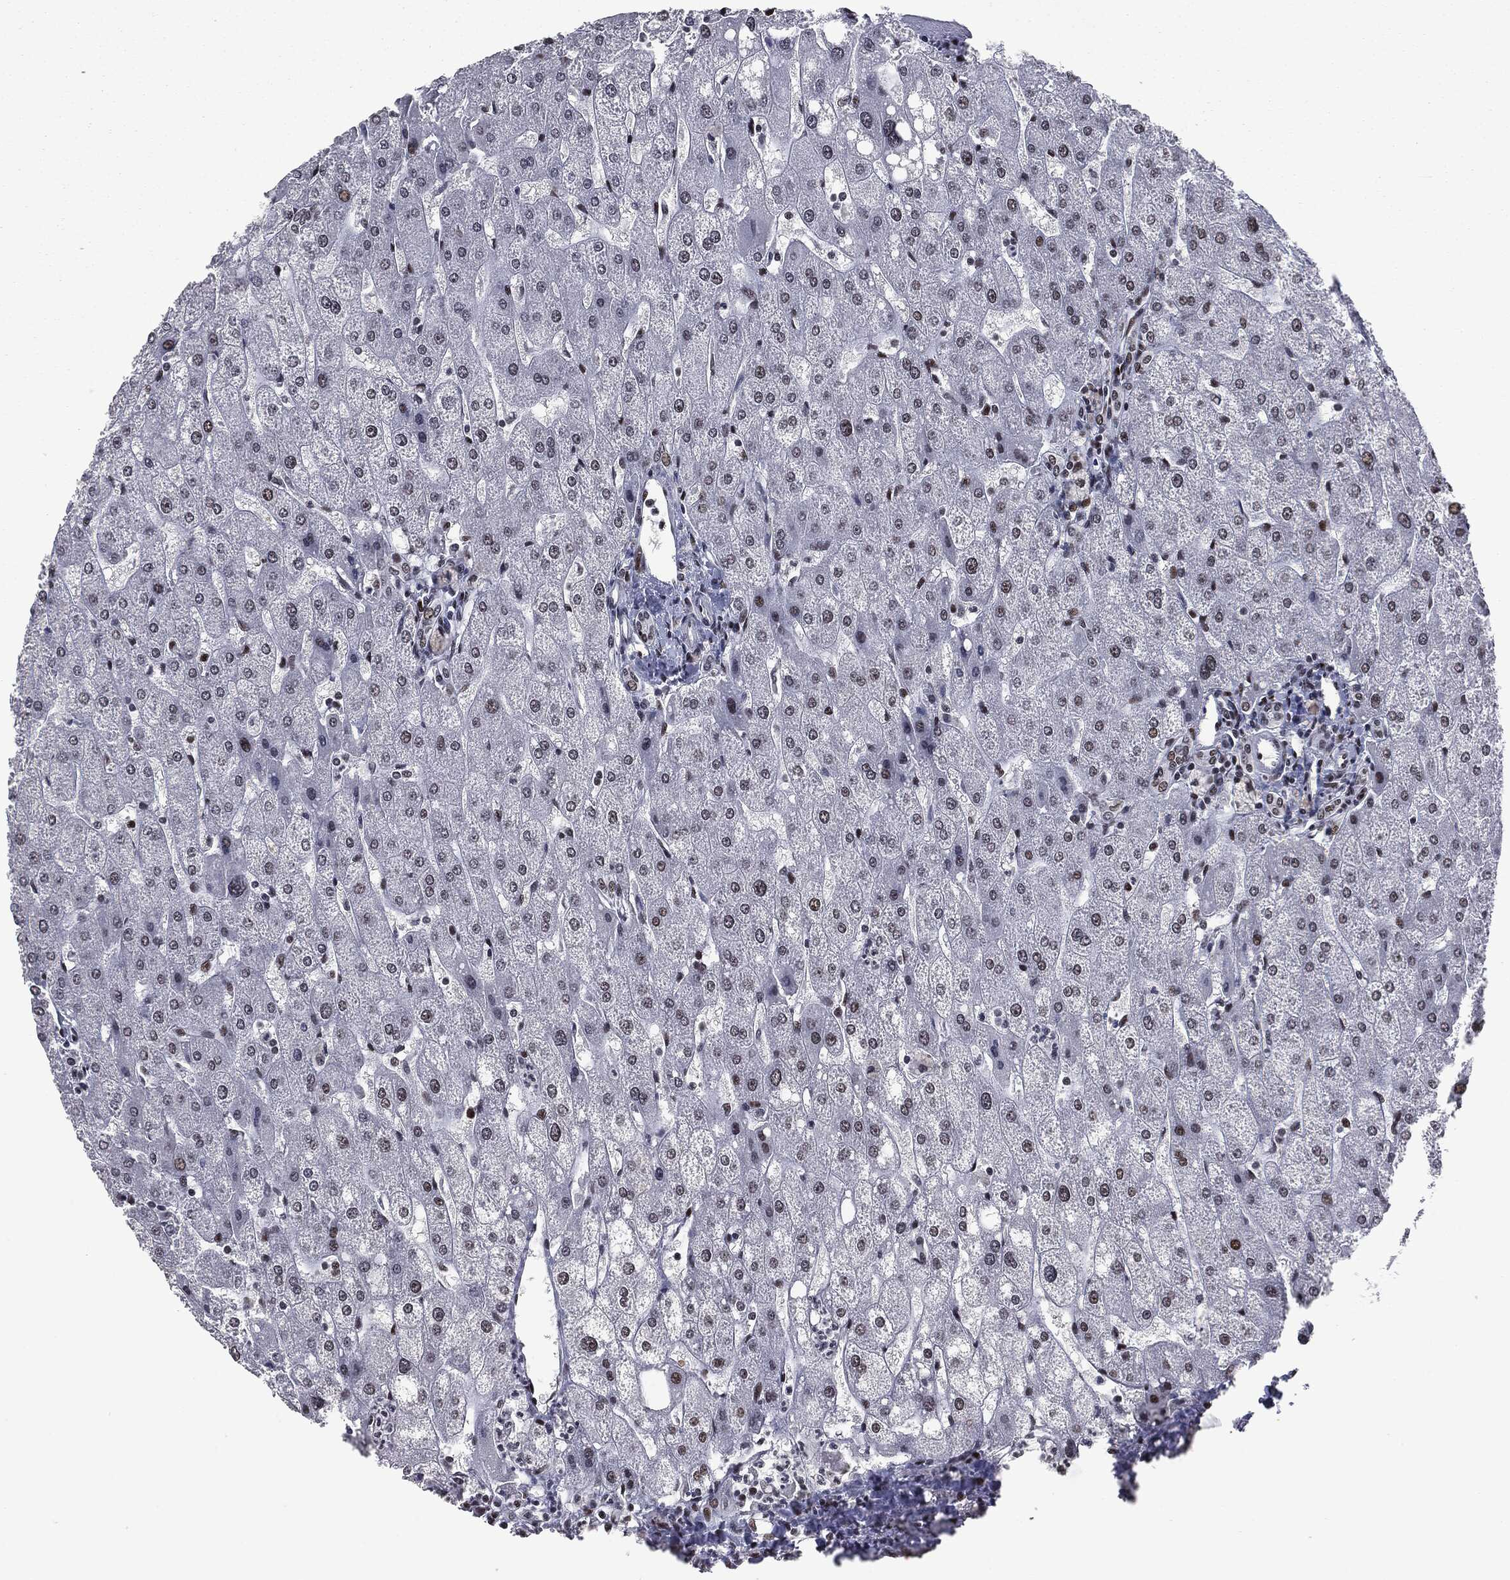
{"staining": {"intensity": "weak", "quantity": "25%-75%", "location": "nuclear"}, "tissue": "liver", "cell_type": "Cholangiocytes", "image_type": "normal", "snomed": [{"axis": "morphology", "description": "Normal tissue, NOS"}, {"axis": "topography", "description": "Liver"}], "caption": "Immunohistochemical staining of normal liver exhibits weak nuclear protein expression in approximately 25%-75% of cholangiocytes. Immunohistochemistry (ihc) stains the protein of interest in brown and the nuclei are stained blue.", "gene": "MSH2", "patient": {"sex": "male", "age": 67}}